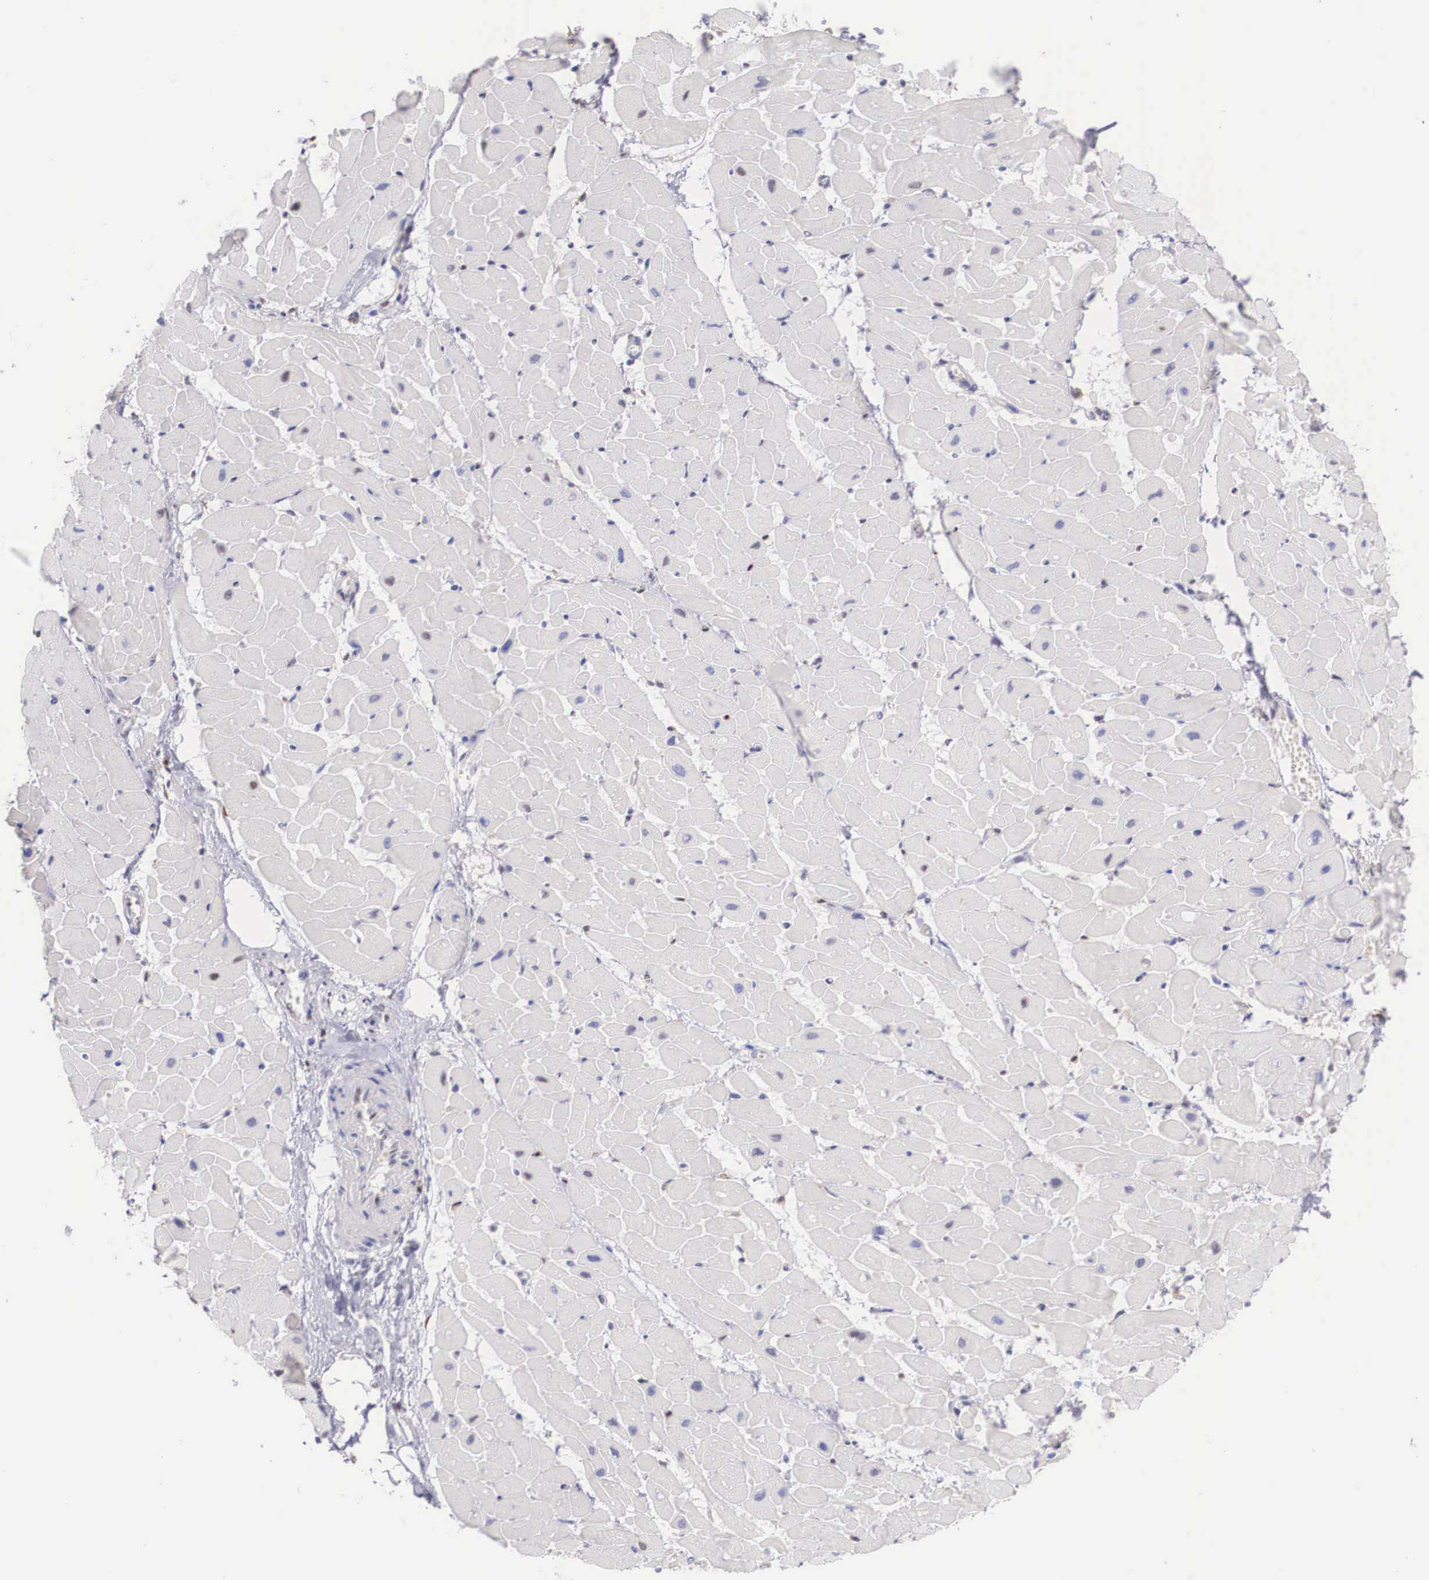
{"staining": {"intensity": "negative", "quantity": "none", "location": "none"}, "tissue": "heart muscle", "cell_type": "Cardiomyocytes", "image_type": "normal", "snomed": [{"axis": "morphology", "description": "Normal tissue, NOS"}, {"axis": "topography", "description": "Heart"}], "caption": "The immunohistochemistry (IHC) photomicrograph has no significant expression in cardiomyocytes of heart muscle.", "gene": "HMGN5", "patient": {"sex": "female", "age": 19}}